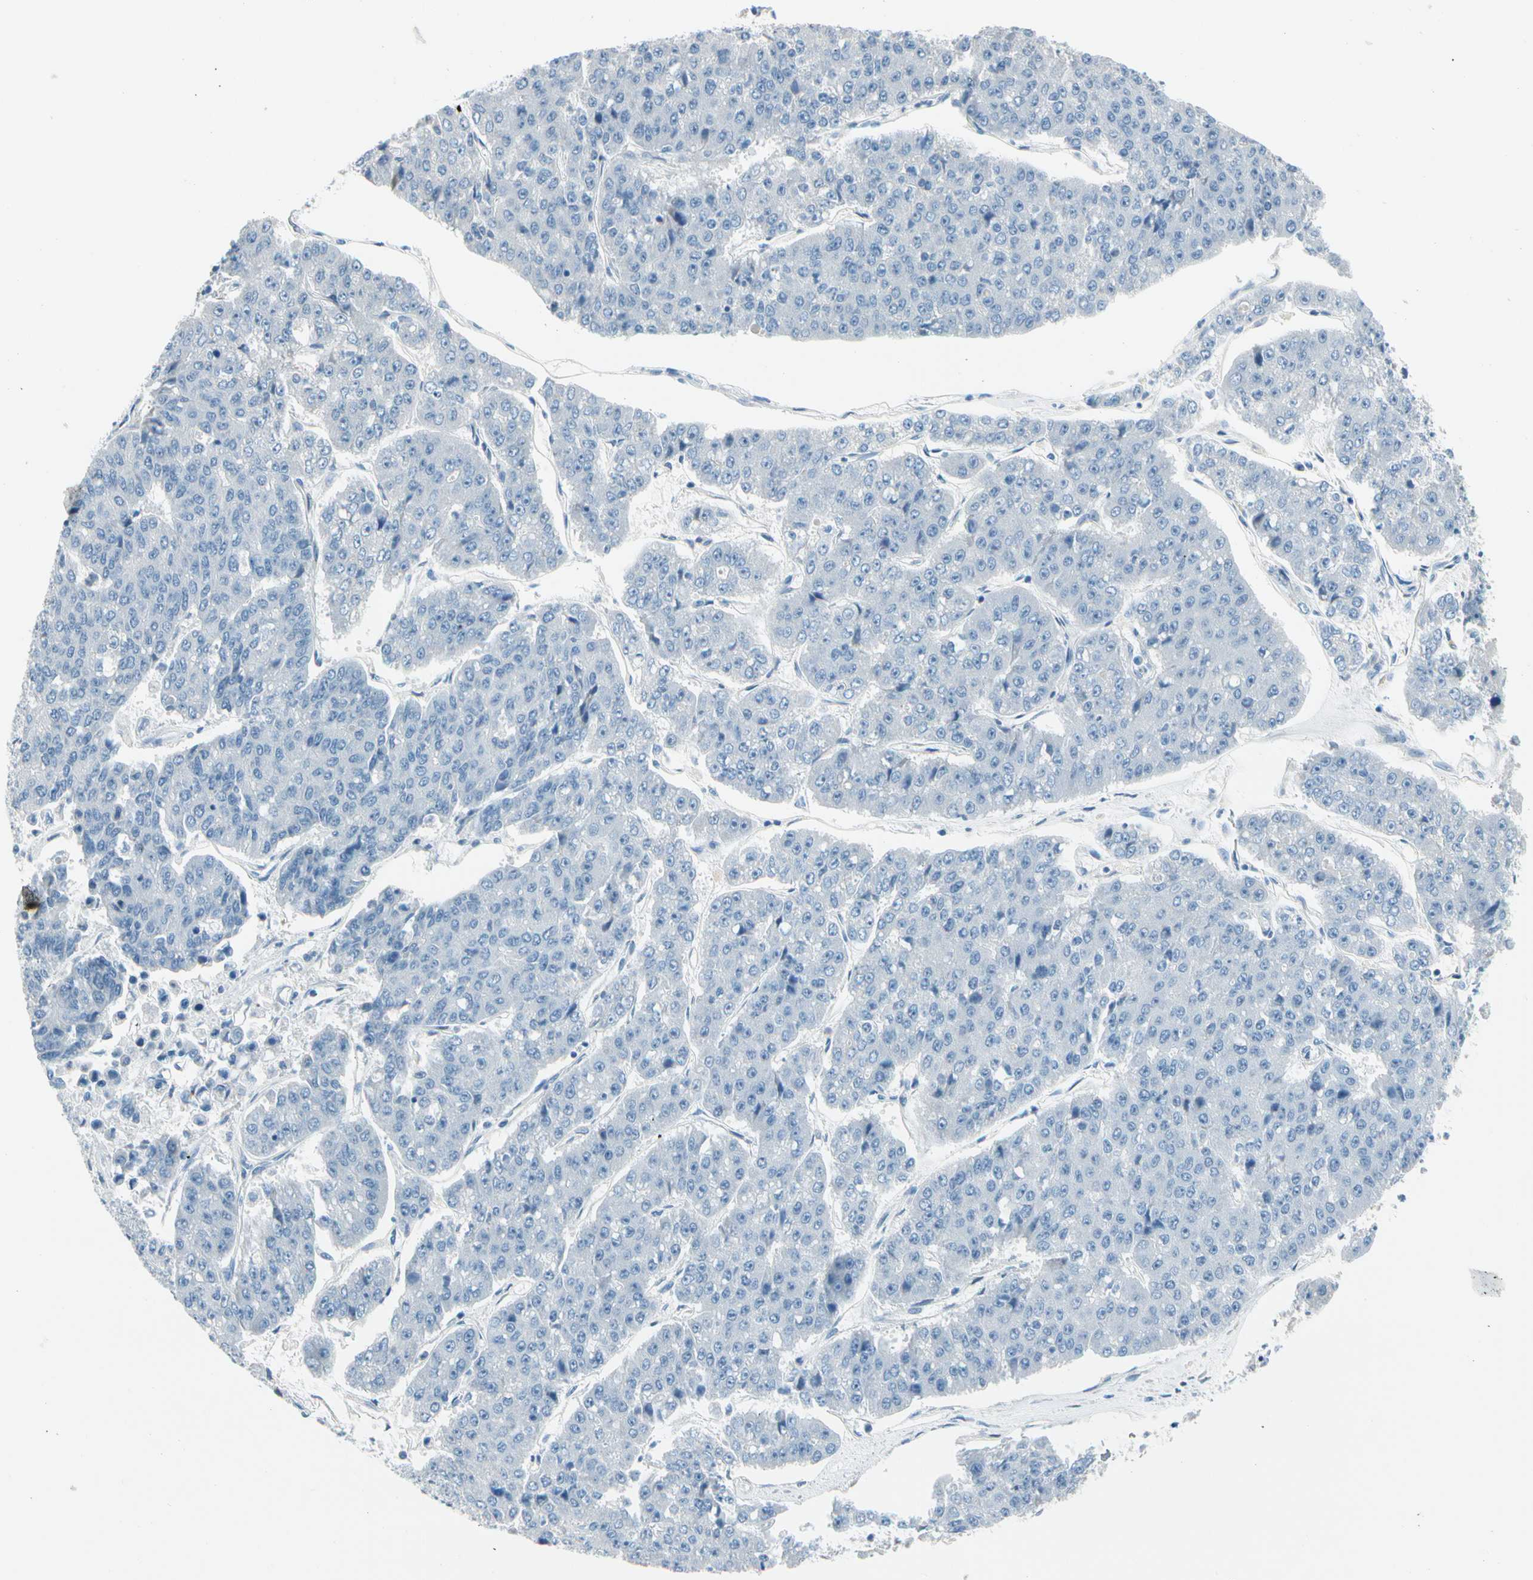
{"staining": {"intensity": "negative", "quantity": "none", "location": "none"}, "tissue": "pancreatic cancer", "cell_type": "Tumor cells", "image_type": "cancer", "snomed": [{"axis": "morphology", "description": "Adenocarcinoma, NOS"}, {"axis": "topography", "description": "Pancreas"}], "caption": "IHC histopathology image of pancreatic adenocarcinoma stained for a protein (brown), which shows no expression in tumor cells.", "gene": "STK40", "patient": {"sex": "male", "age": 50}}